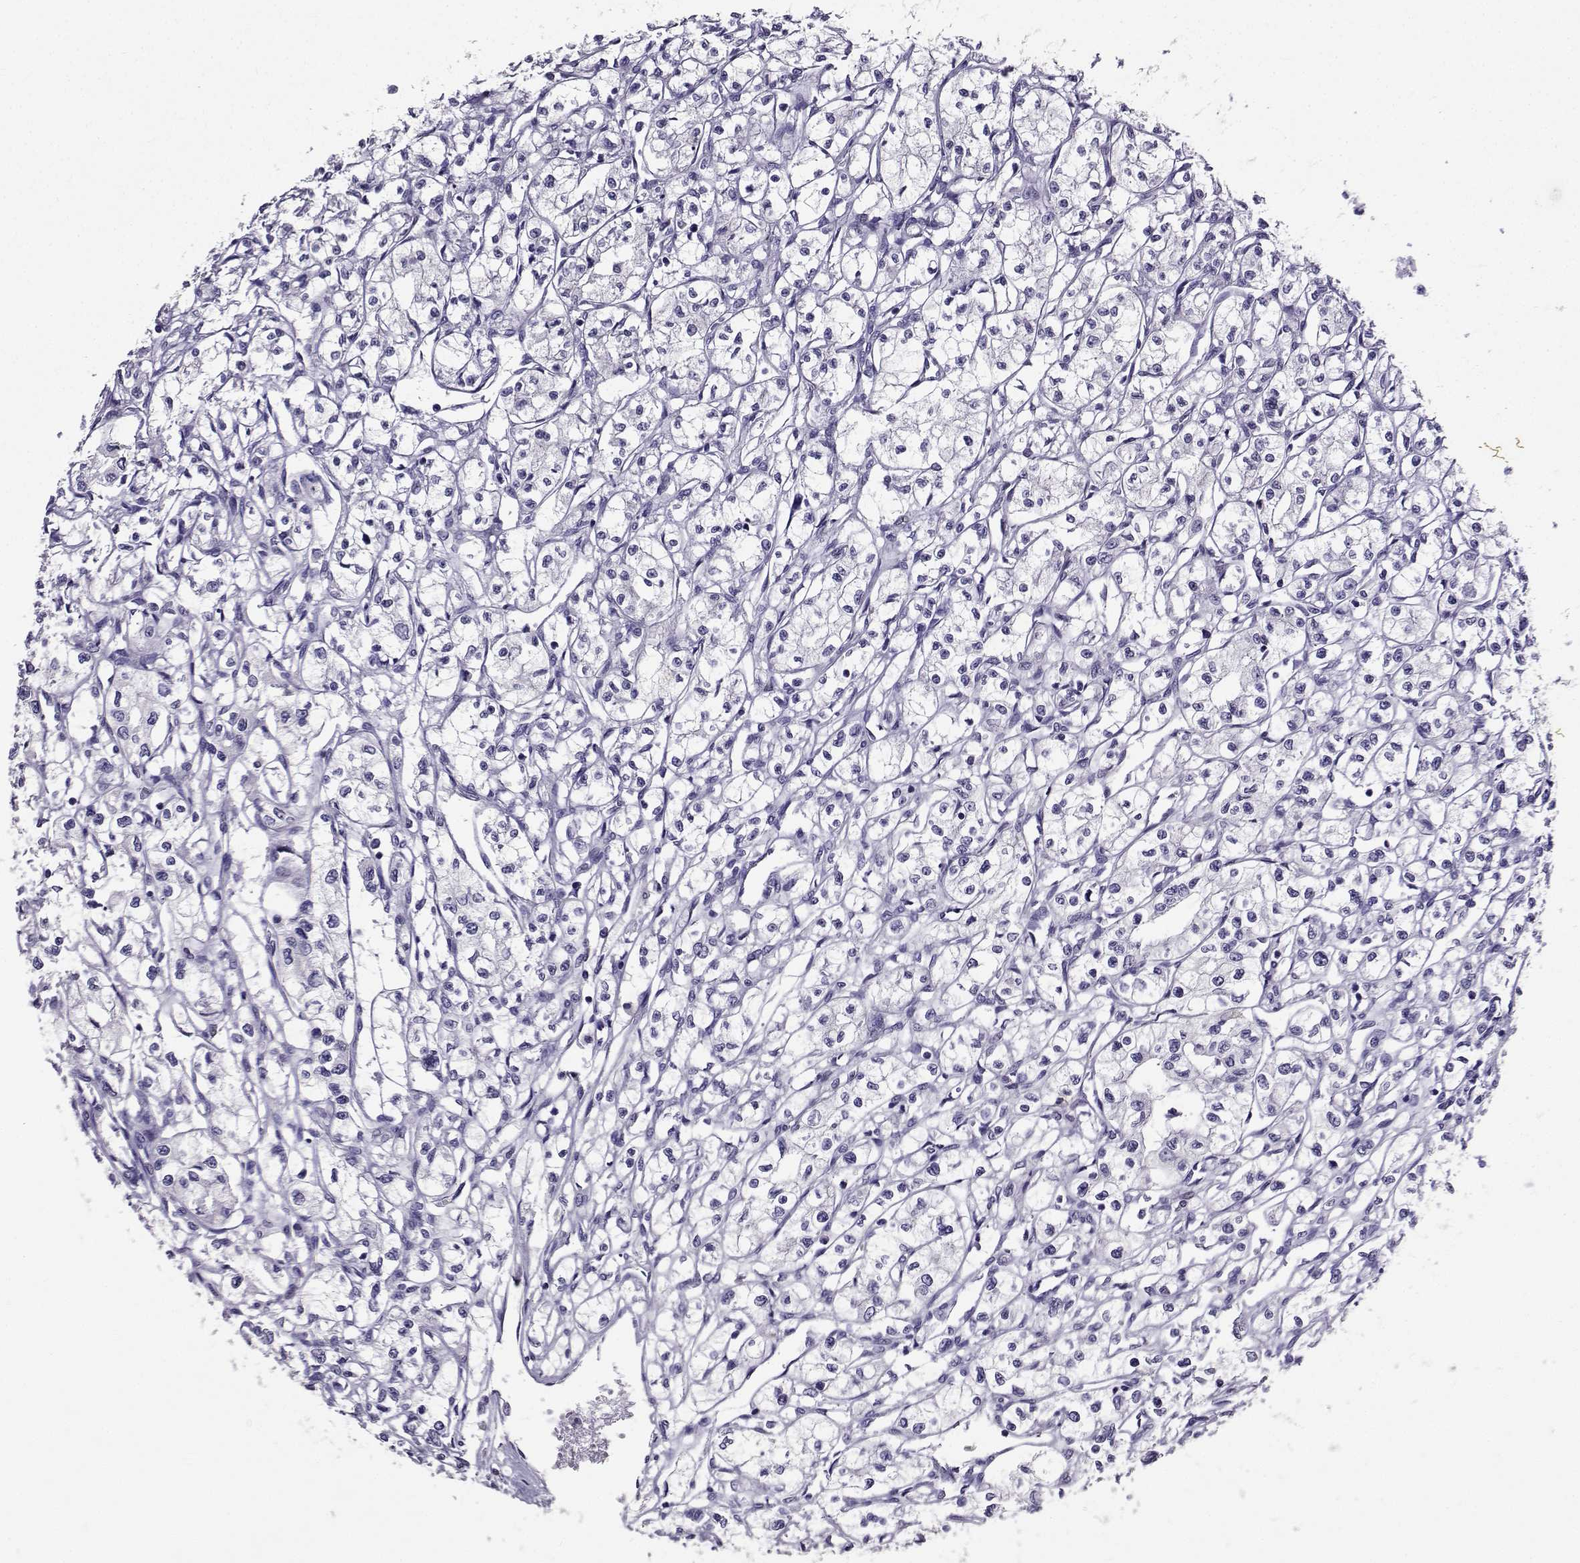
{"staining": {"intensity": "negative", "quantity": "none", "location": "none"}, "tissue": "renal cancer", "cell_type": "Tumor cells", "image_type": "cancer", "snomed": [{"axis": "morphology", "description": "Adenocarcinoma, NOS"}, {"axis": "topography", "description": "Kidney"}], "caption": "The micrograph demonstrates no staining of tumor cells in adenocarcinoma (renal).", "gene": "SPAG11B", "patient": {"sex": "male", "age": 56}}